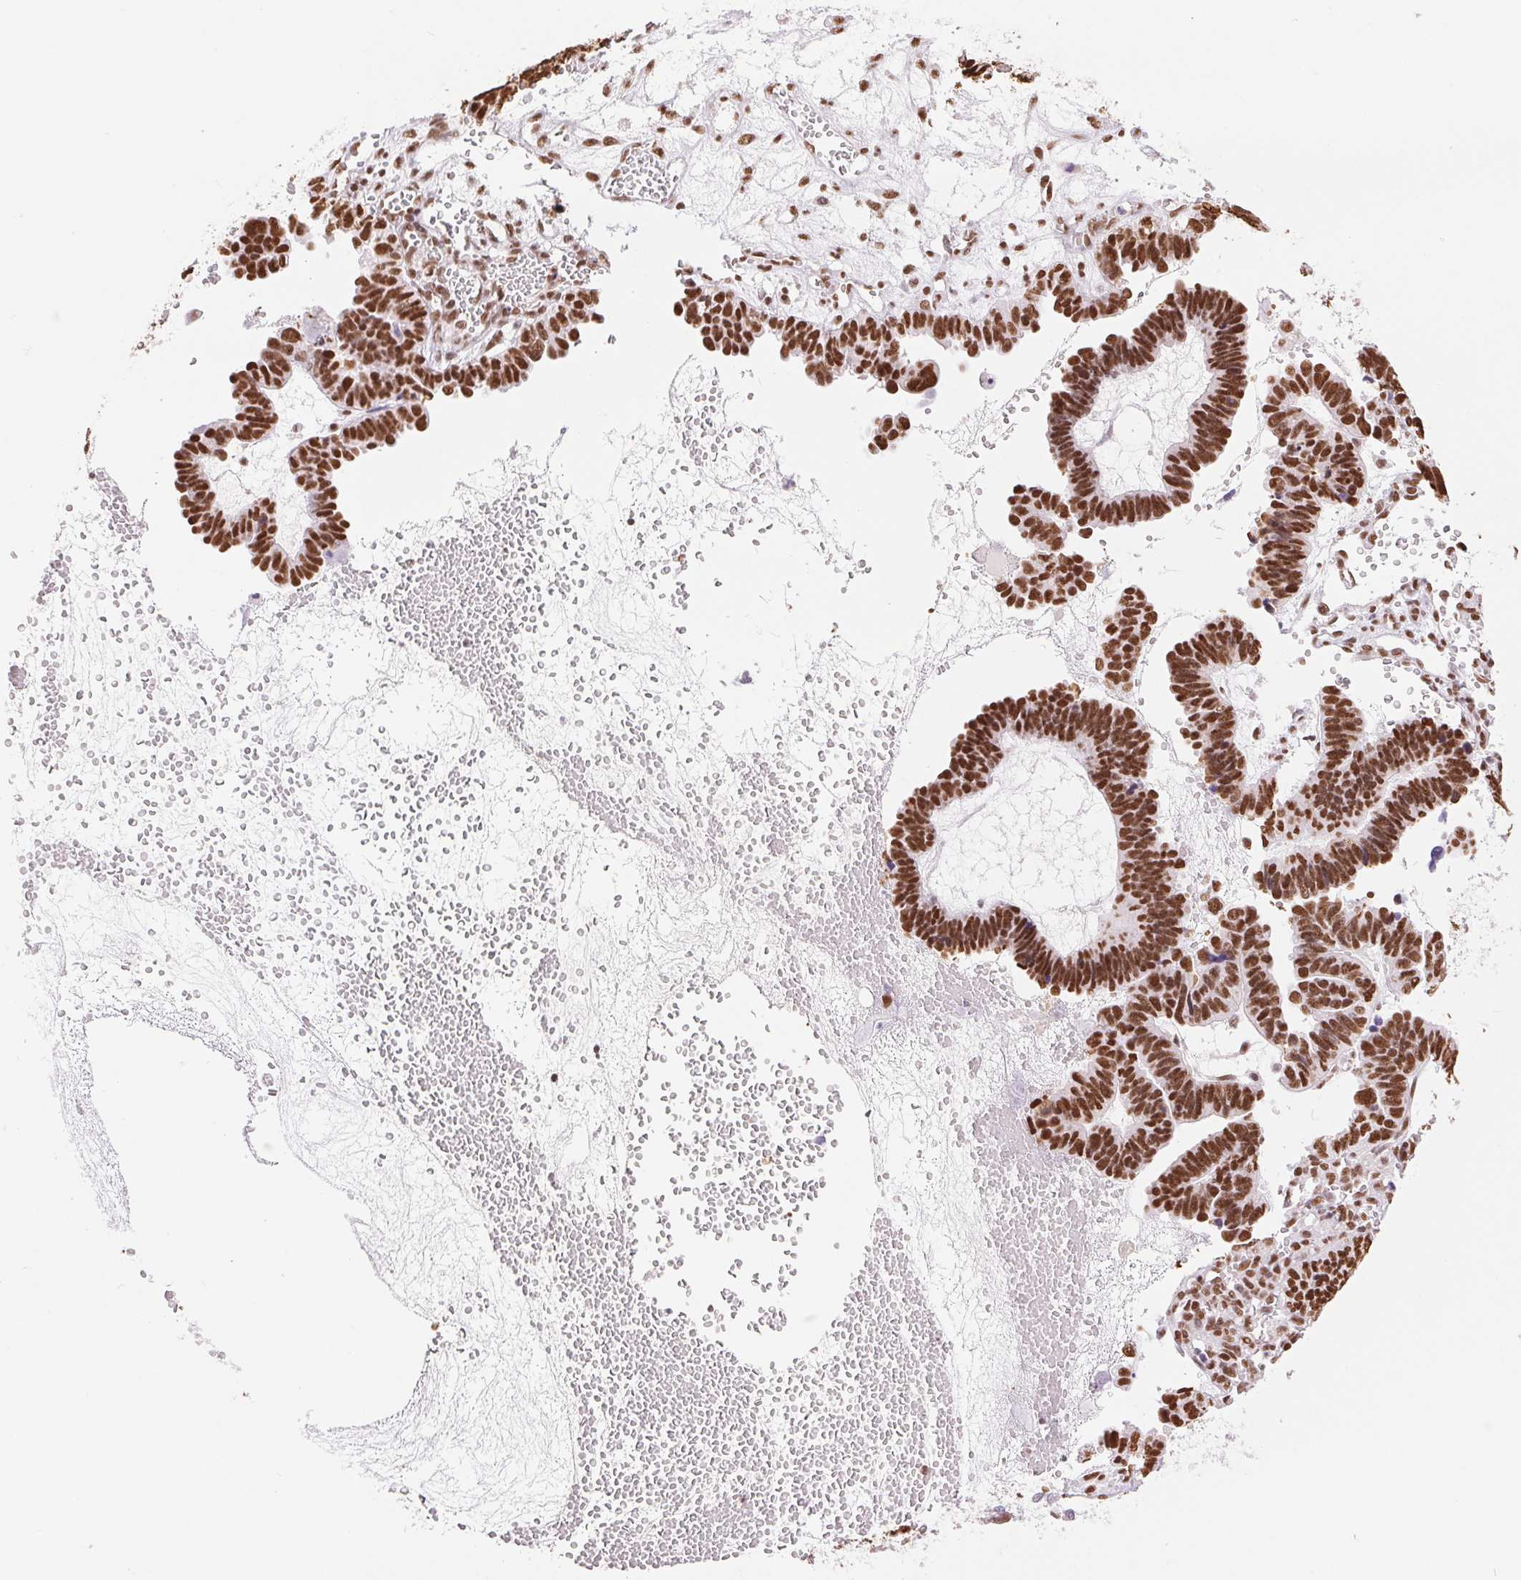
{"staining": {"intensity": "strong", "quantity": ">75%", "location": "nuclear"}, "tissue": "ovarian cancer", "cell_type": "Tumor cells", "image_type": "cancer", "snomed": [{"axis": "morphology", "description": "Cystadenocarcinoma, serous, NOS"}, {"axis": "topography", "description": "Ovary"}], "caption": "Protein analysis of ovarian cancer tissue exhibits strong nuclear staining in about >75% of tumor cells.", "gene": "ZFR2", "patient": {"sex": "female", "age": 51}}